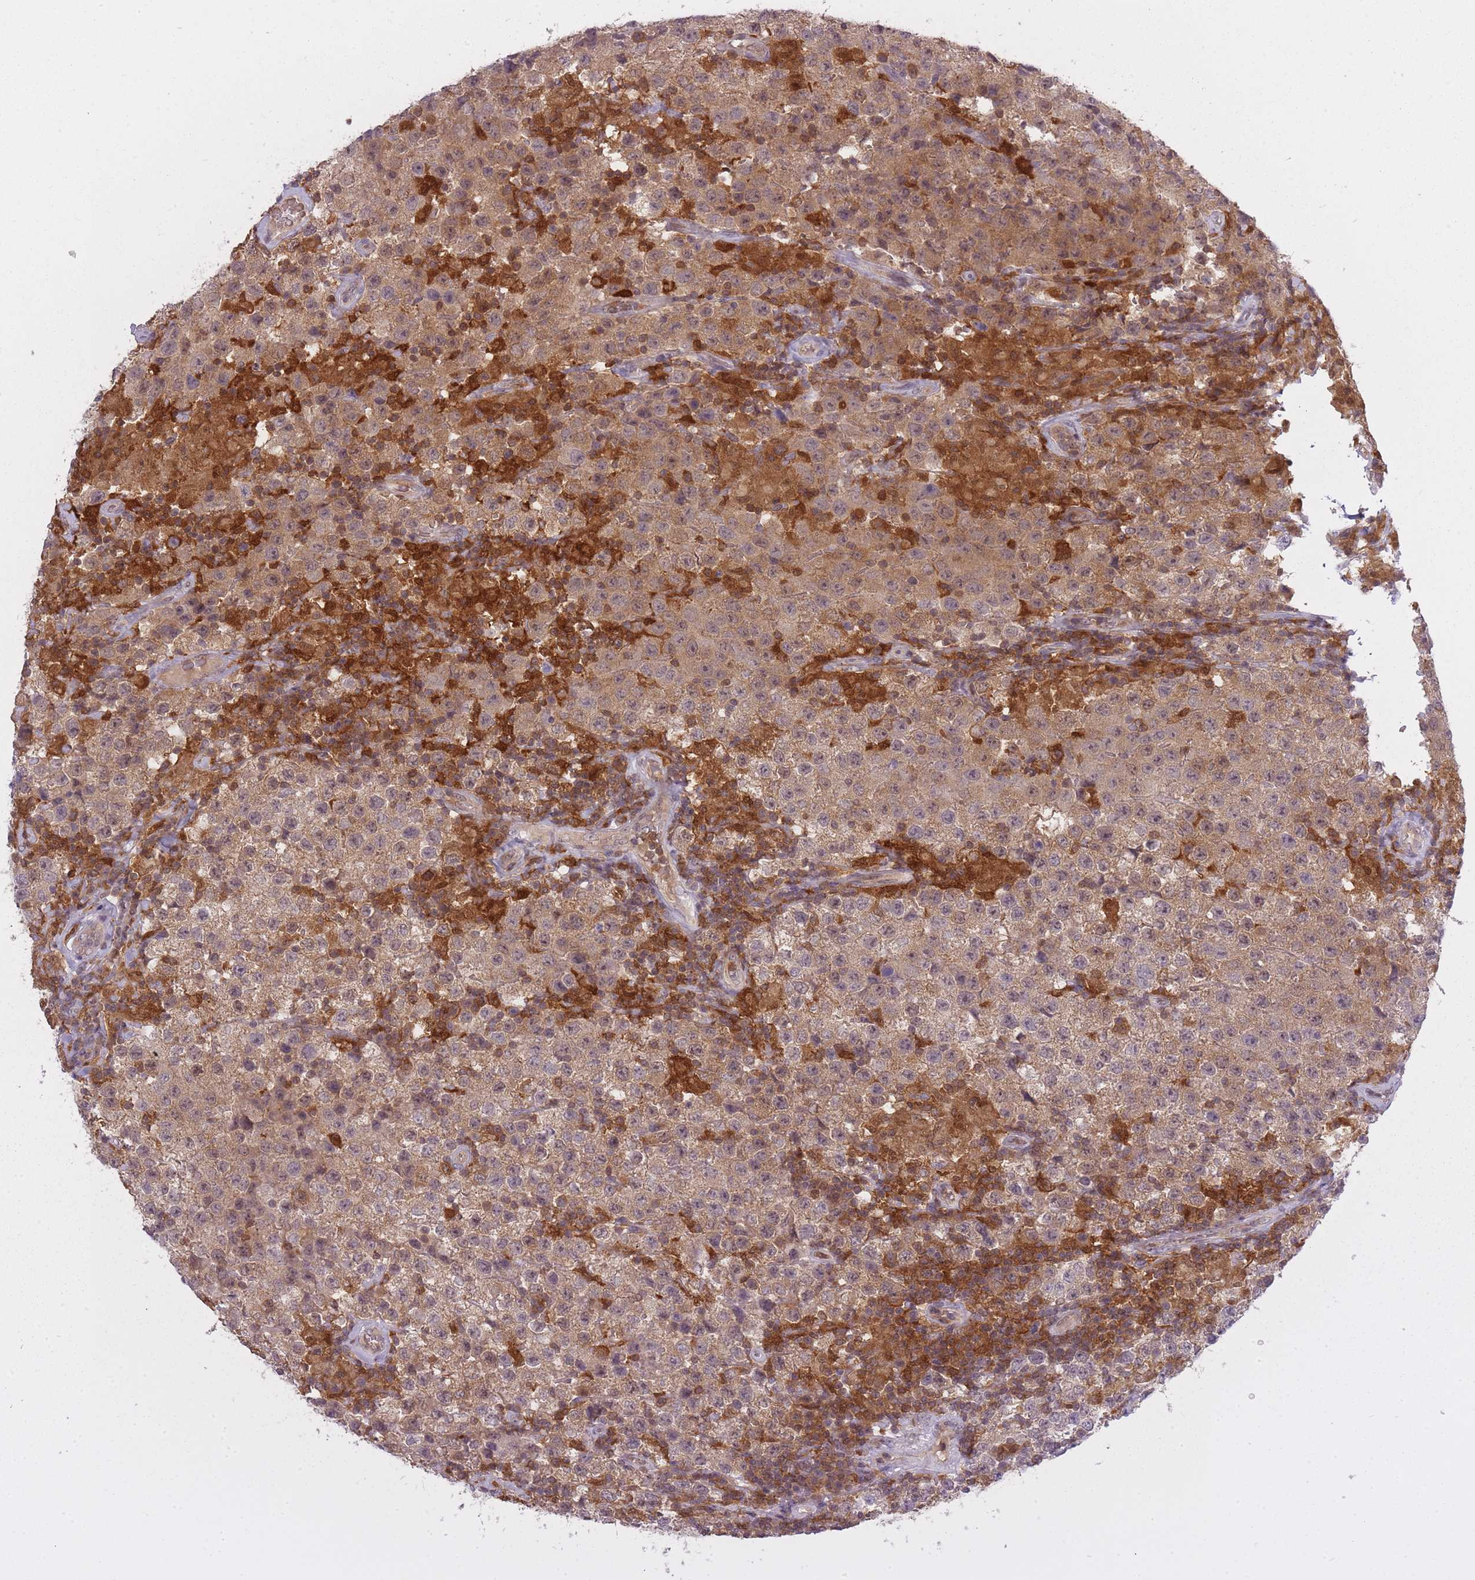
{"staining": {"intensity": "moderate", "quantity": ">75%", "location": "cytoplasmic/membranous,nuclear"}, "tissue": "testis cancer", "cell_type": "Tumor cells", "image_type": "cancer", "snomed": [{"axis": "morphology", "description": "Seminoma, NOS"}, {"axis": "morphology", "description": "Carcinoma, Embryonal, NOS"}, {"axis": "topography", "description": "Testis"}], "caption": "Protein expression analysis of human testis seminoma reveals moderate cytoplasmic/membranous and nuclear expression in approximately >75% of tumor cells.", "gene": "CXorf38", "patient": {"sex": "male", "age": 41}}